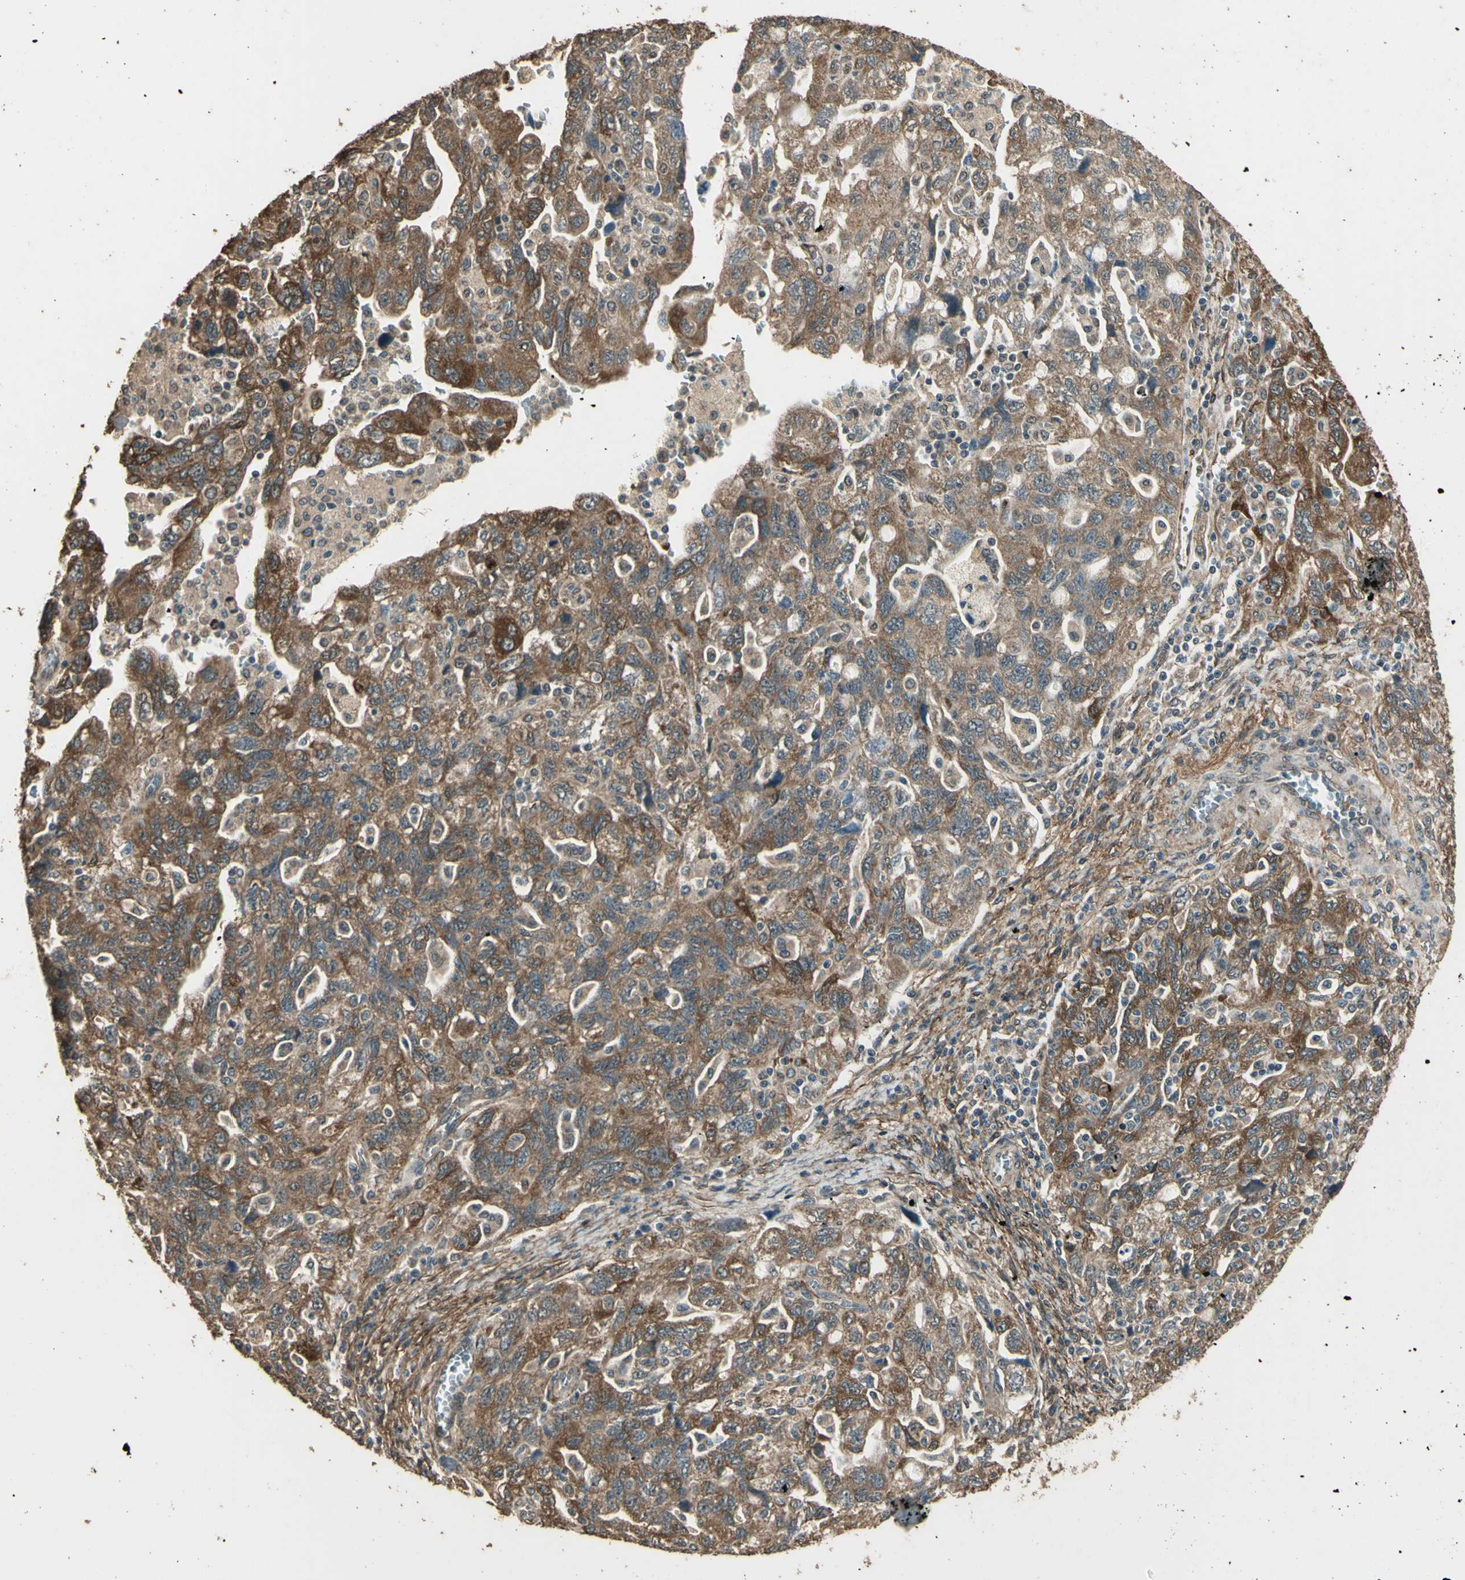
{"staining": {"intensity": "moderate", "quantity": ">75%", "location": "cytoplasmic/membranous"}, "tissue": "ovarian cancer", "cell_type": "Tumor cells", "image_type": "cancer", "snomed": [{"axis": "morphology", "description": "Carcinoma, NOS"}, {"axis": "morphology", "description": "Cystadenocarcinoma, serous, NOS"}, {"axis": "topography", "description": "Ovary"}], "caption": "Ovarian cancer was stained to show a protein in brown. There is medium levels of moderate cytoplasmic/membranous staining in approximately >75% of tumor cells.", "gene": "TSPO", "patient": {"sex": "female", "age": 69}}